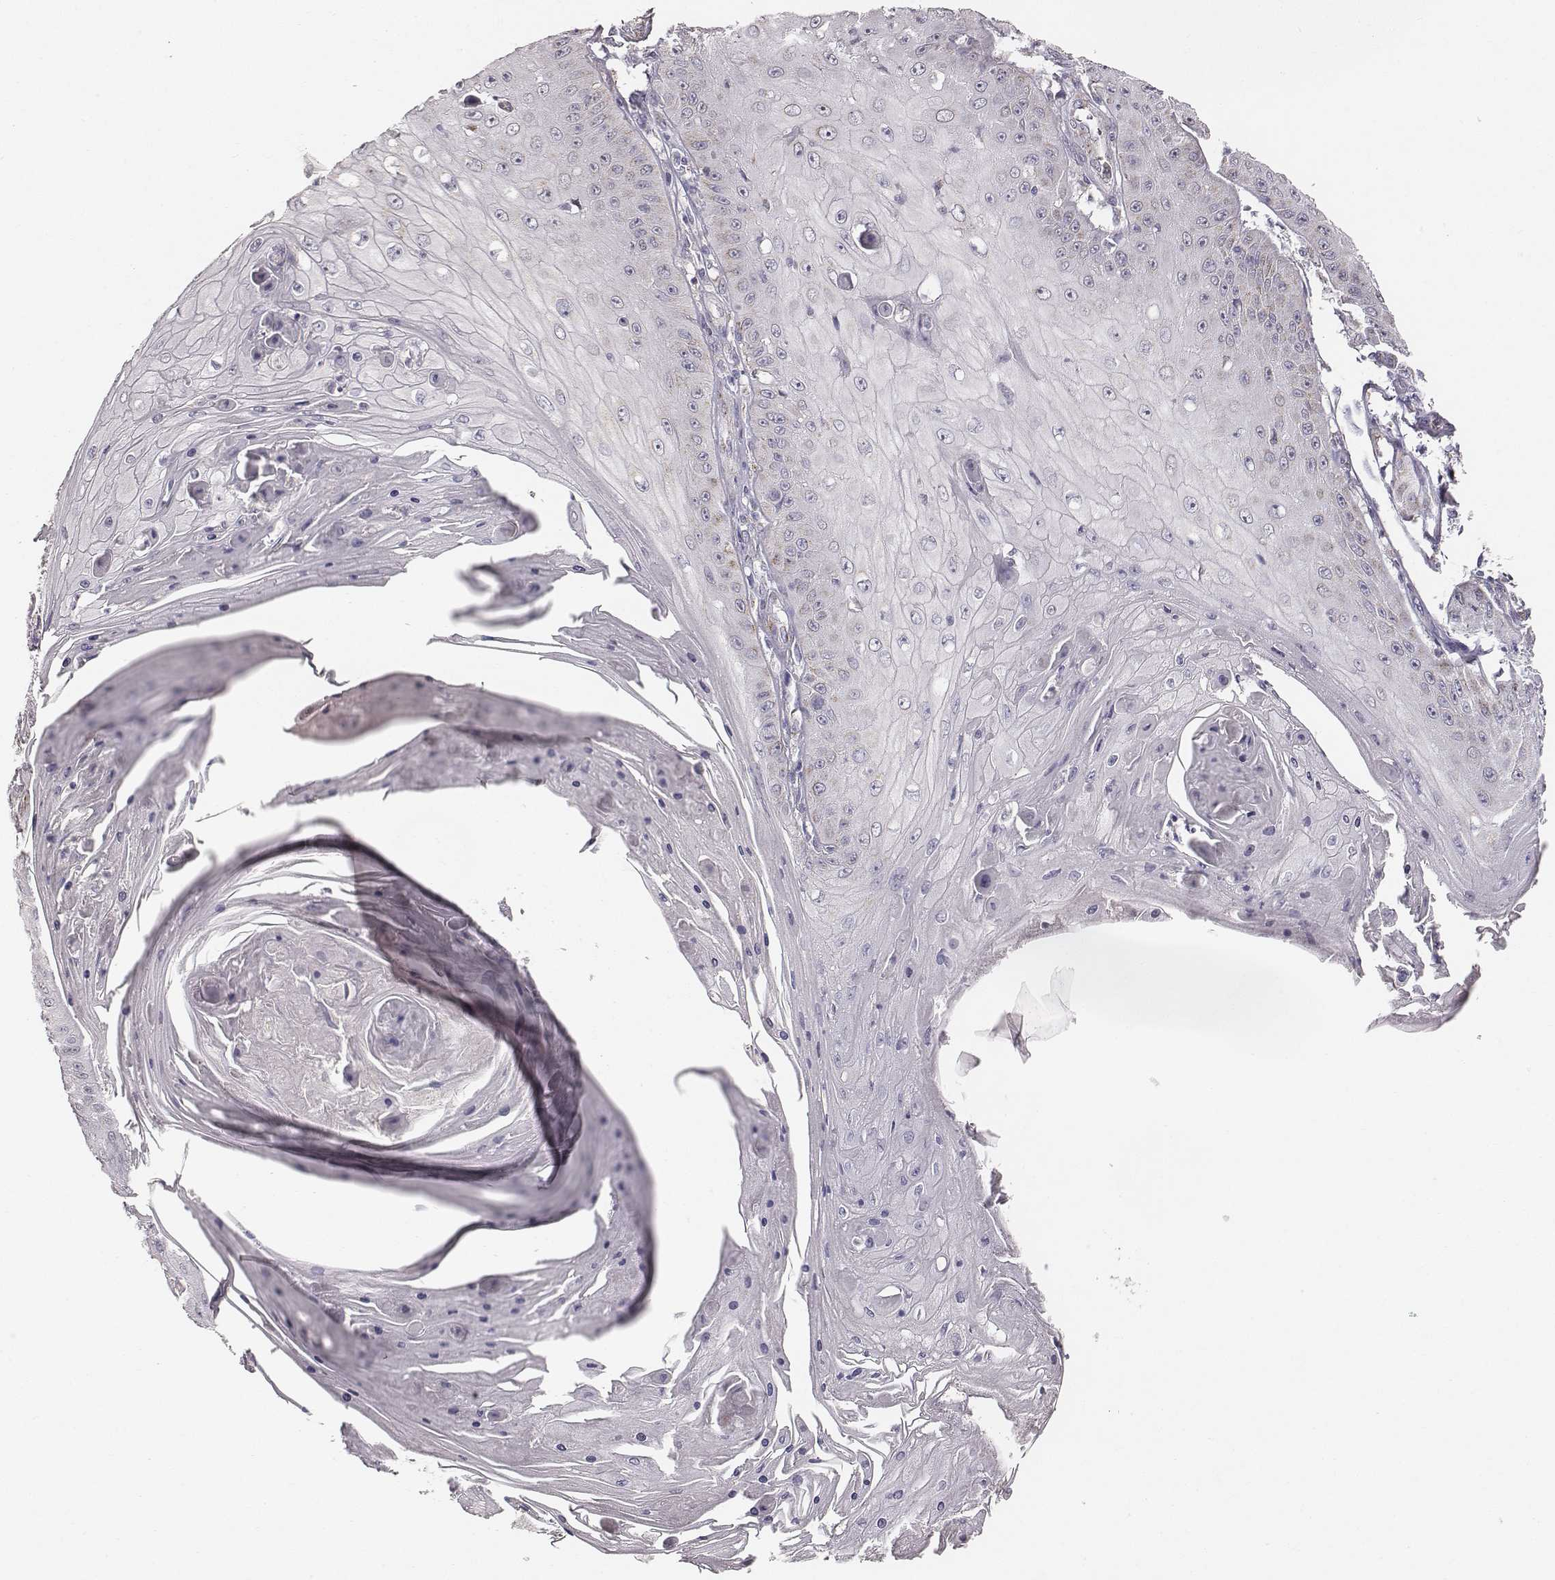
{"staining": {"intensity": "weak", "quantity": "25%-75%", "location": "cytoplasmic/membranous"}, "tissue": "skin cancer", "cell_type": "Tumor cells", "image_type": "cancer", "snomed": [{"axis": "morphology", "description": "Squamous cell carcinoma, NOS"}, {"axis": "topography", "description": "Skin"}], "caption": "Skin squamous cell carcinoma stained for a protein displays weak cytoplasmic/membranous positivity in tumor cells. (brown staining indicates protein expression, while blue staining denotes nuclei).", "gene": "ABCD3", "patient": {"sex": "male", "age": 70}}